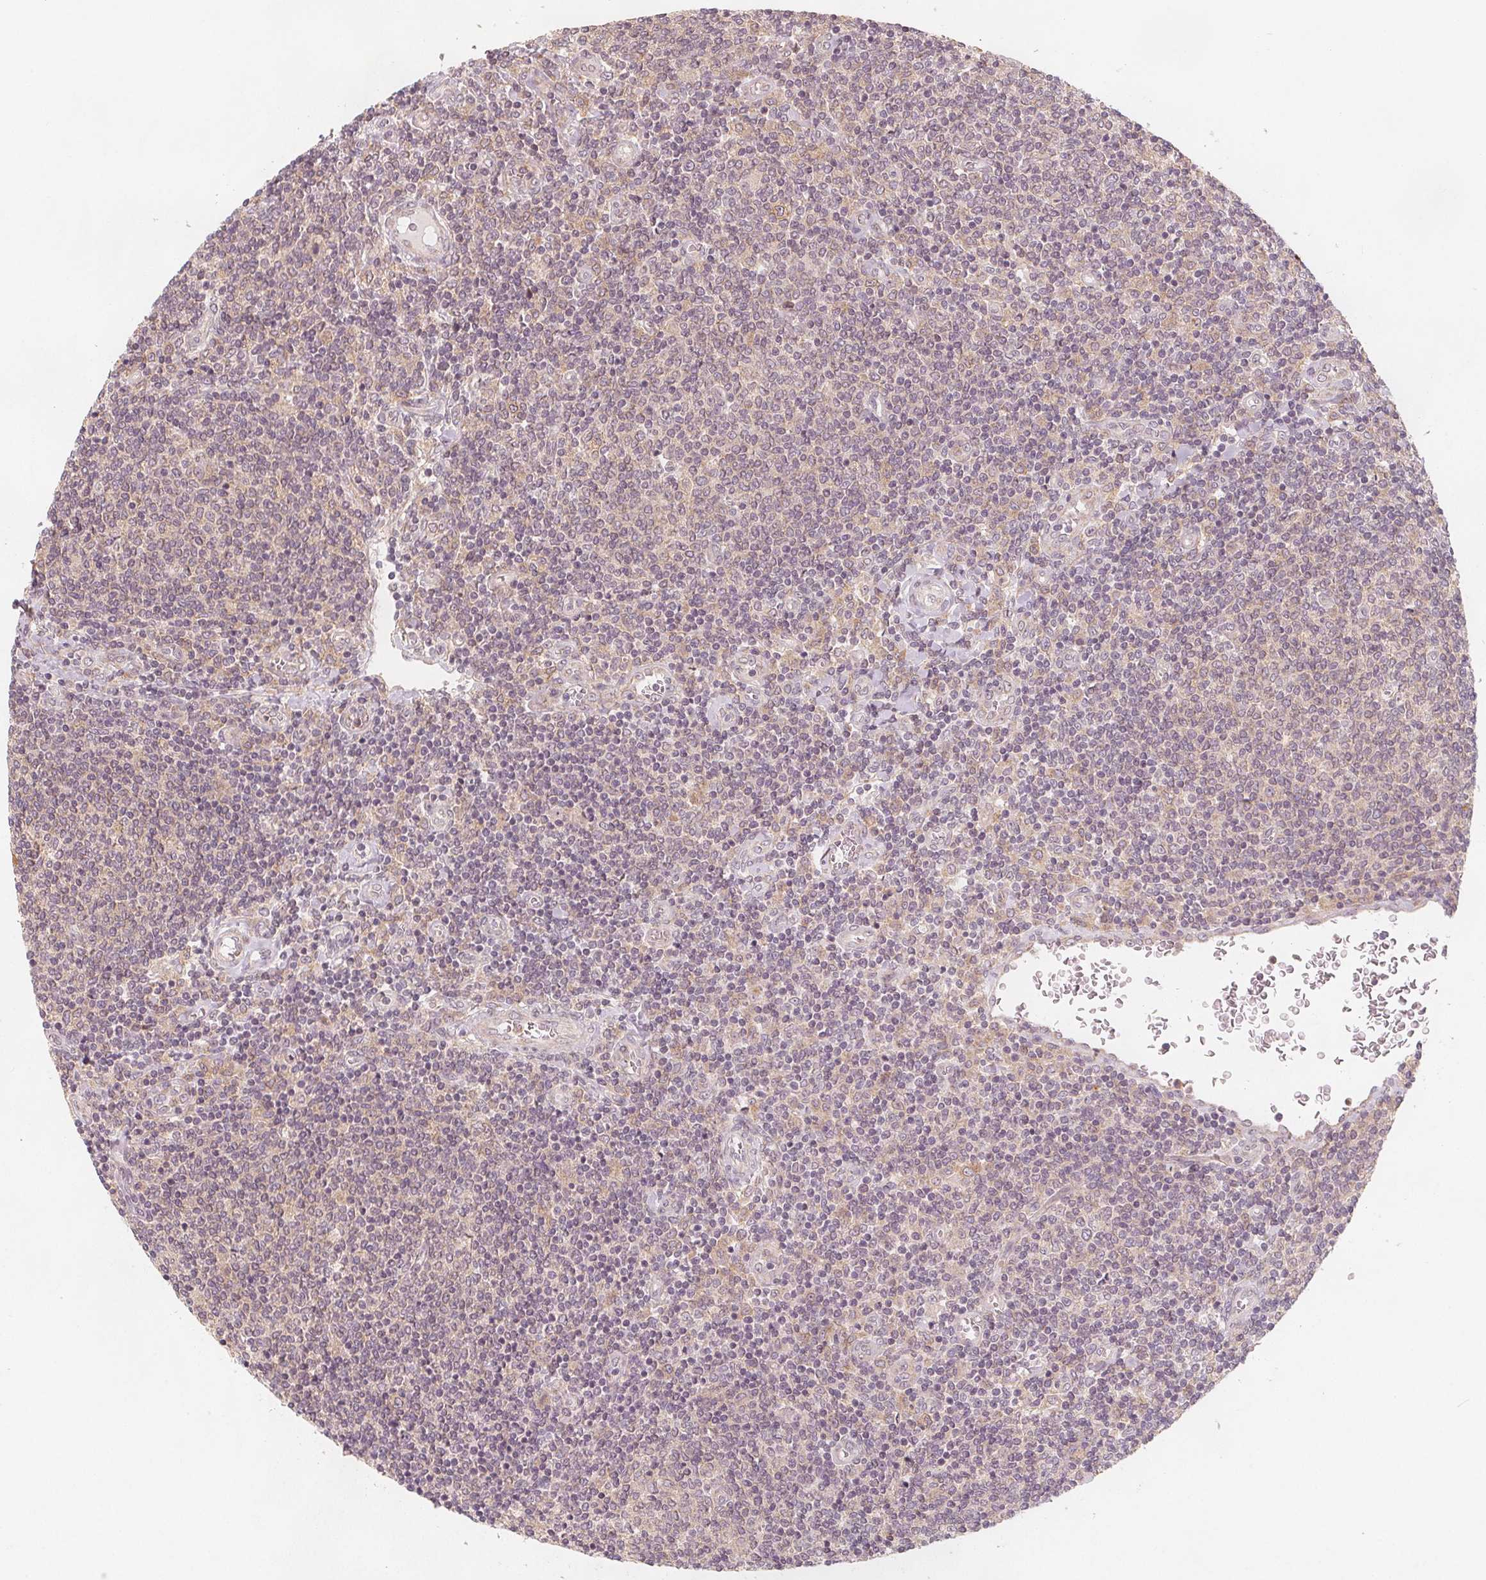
{"staining": {"intensity": "negative", "quantity": "none", "location": "none"}, "tissue": "lymphoma", "cell_type": "Tumor cells", "image_type": "cancer", "snomed": [{"axis": "morphology", "description": "Malignant lymphoma, non-Hodgkin's type, Low grade"}, {"axis": "topography", "description": "Lymph node"}], "caption": "Immunohistochemical staining of low-grade malignant lymphoma, non-Hodgkin's type shows no significant positivity in tumor cells. (Immunohistochemistry, brightfield microscopy, high magnification).", "gene": "NCSTN", "patient": {"sex": "male", "age": 52}}